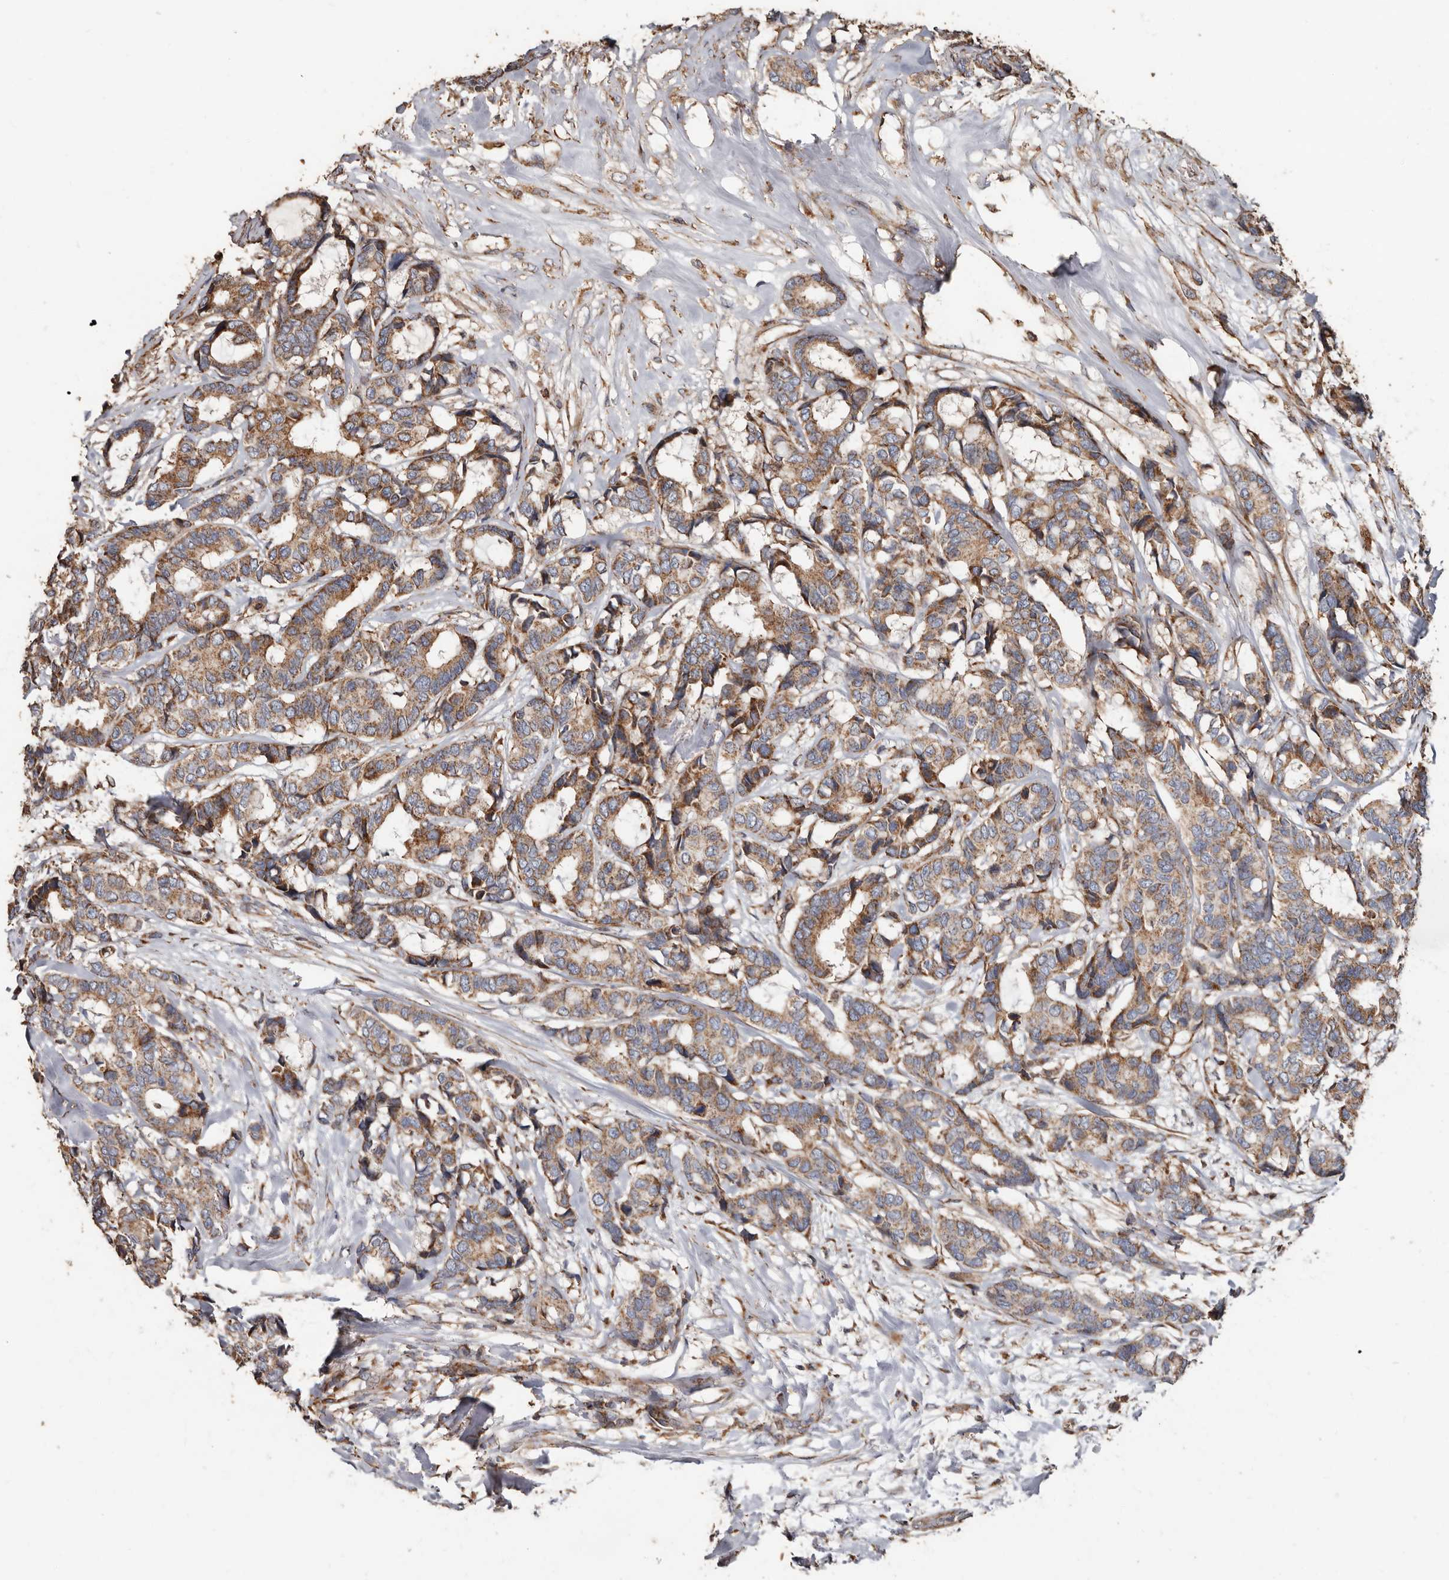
{"staining": {"intensity": "moderate", "quantity": ">75%", "location": "cytoplasmic/membranous"}, "tissue": "breast cancer", "cell_type": "Tumor cells", "image_type": "cancer", "snomed": [{"axis": "morphology", "description": "Duct carcinoma"}, {"axis": "topography", "description": "Breast"}], "caption": "The histopathology image reveals immunohistochemical staining of breast cancer (invasive ductal carcinoma). There is moderate cytoplasmic/membranous expression is identified in about >75% of tumor cells. The staining was performed using DAB to visualize the protein expression in brown, while the nuclei were stained in blue with hematoxylin (Magnification: 20x).", "gene": "OSGIN2", "patient": {"sex": "female", "age": 87}}